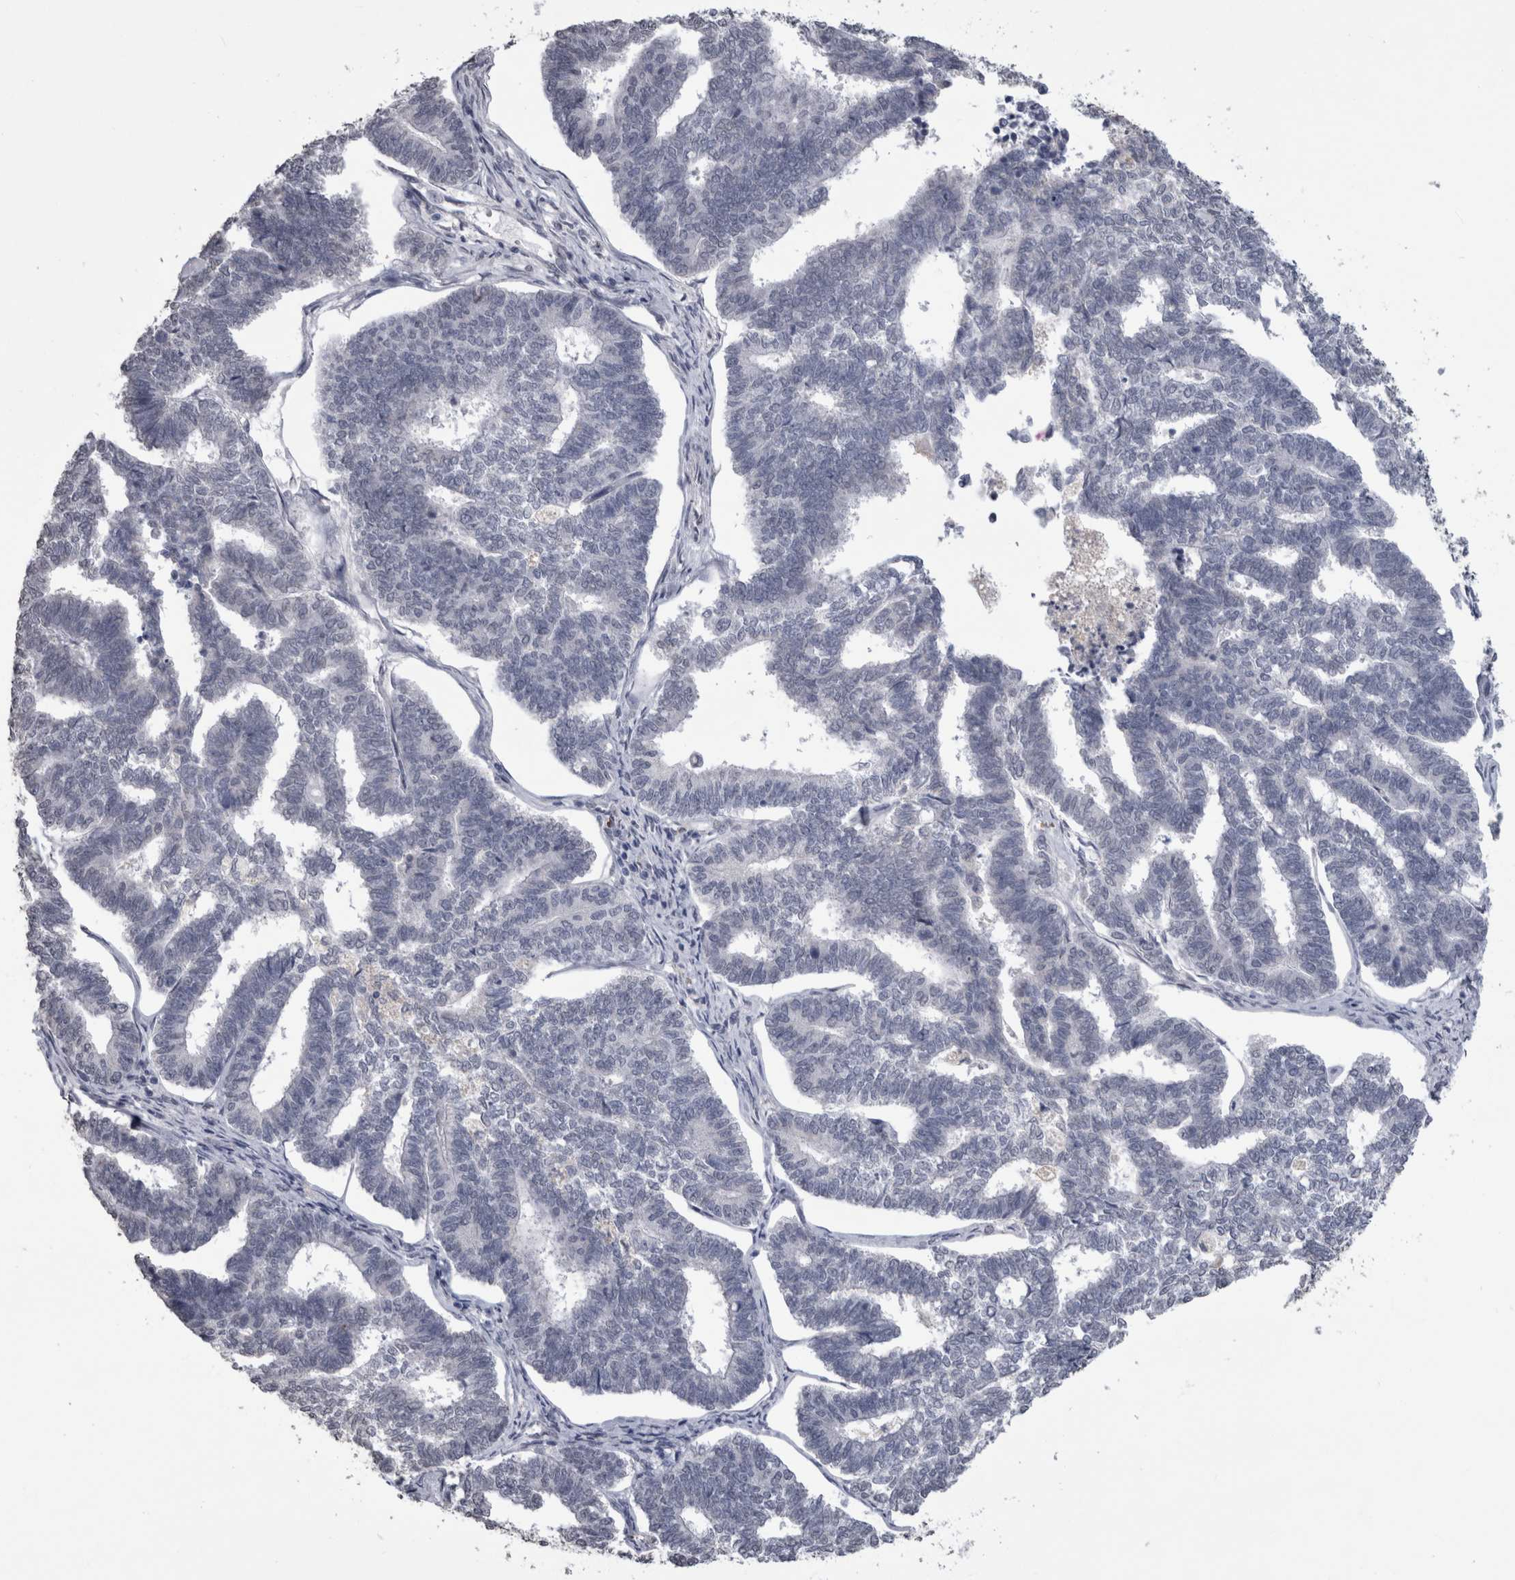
{"staining": {"intensity": "negative", "quantity": "none", "location": "none"}, "tissue": "endometrial cancer", "cell_type": "Tumor cells", "image_type": "cancer", "snomed": [{"axis": "morphology", "description": "Adenocarcinoma, NOS"}, {"axis": "topography", "description": "Endometrium"}], "caption": "Image shows no protein positivity in tumor cells of endometrial cancer tissue. (DAB (3,3'-diaminobenzidine) IHC visualized using brightfield microscopy, high magnification).", "gene": "PAX5", "patient": {"sex": "female", "age": 70}}